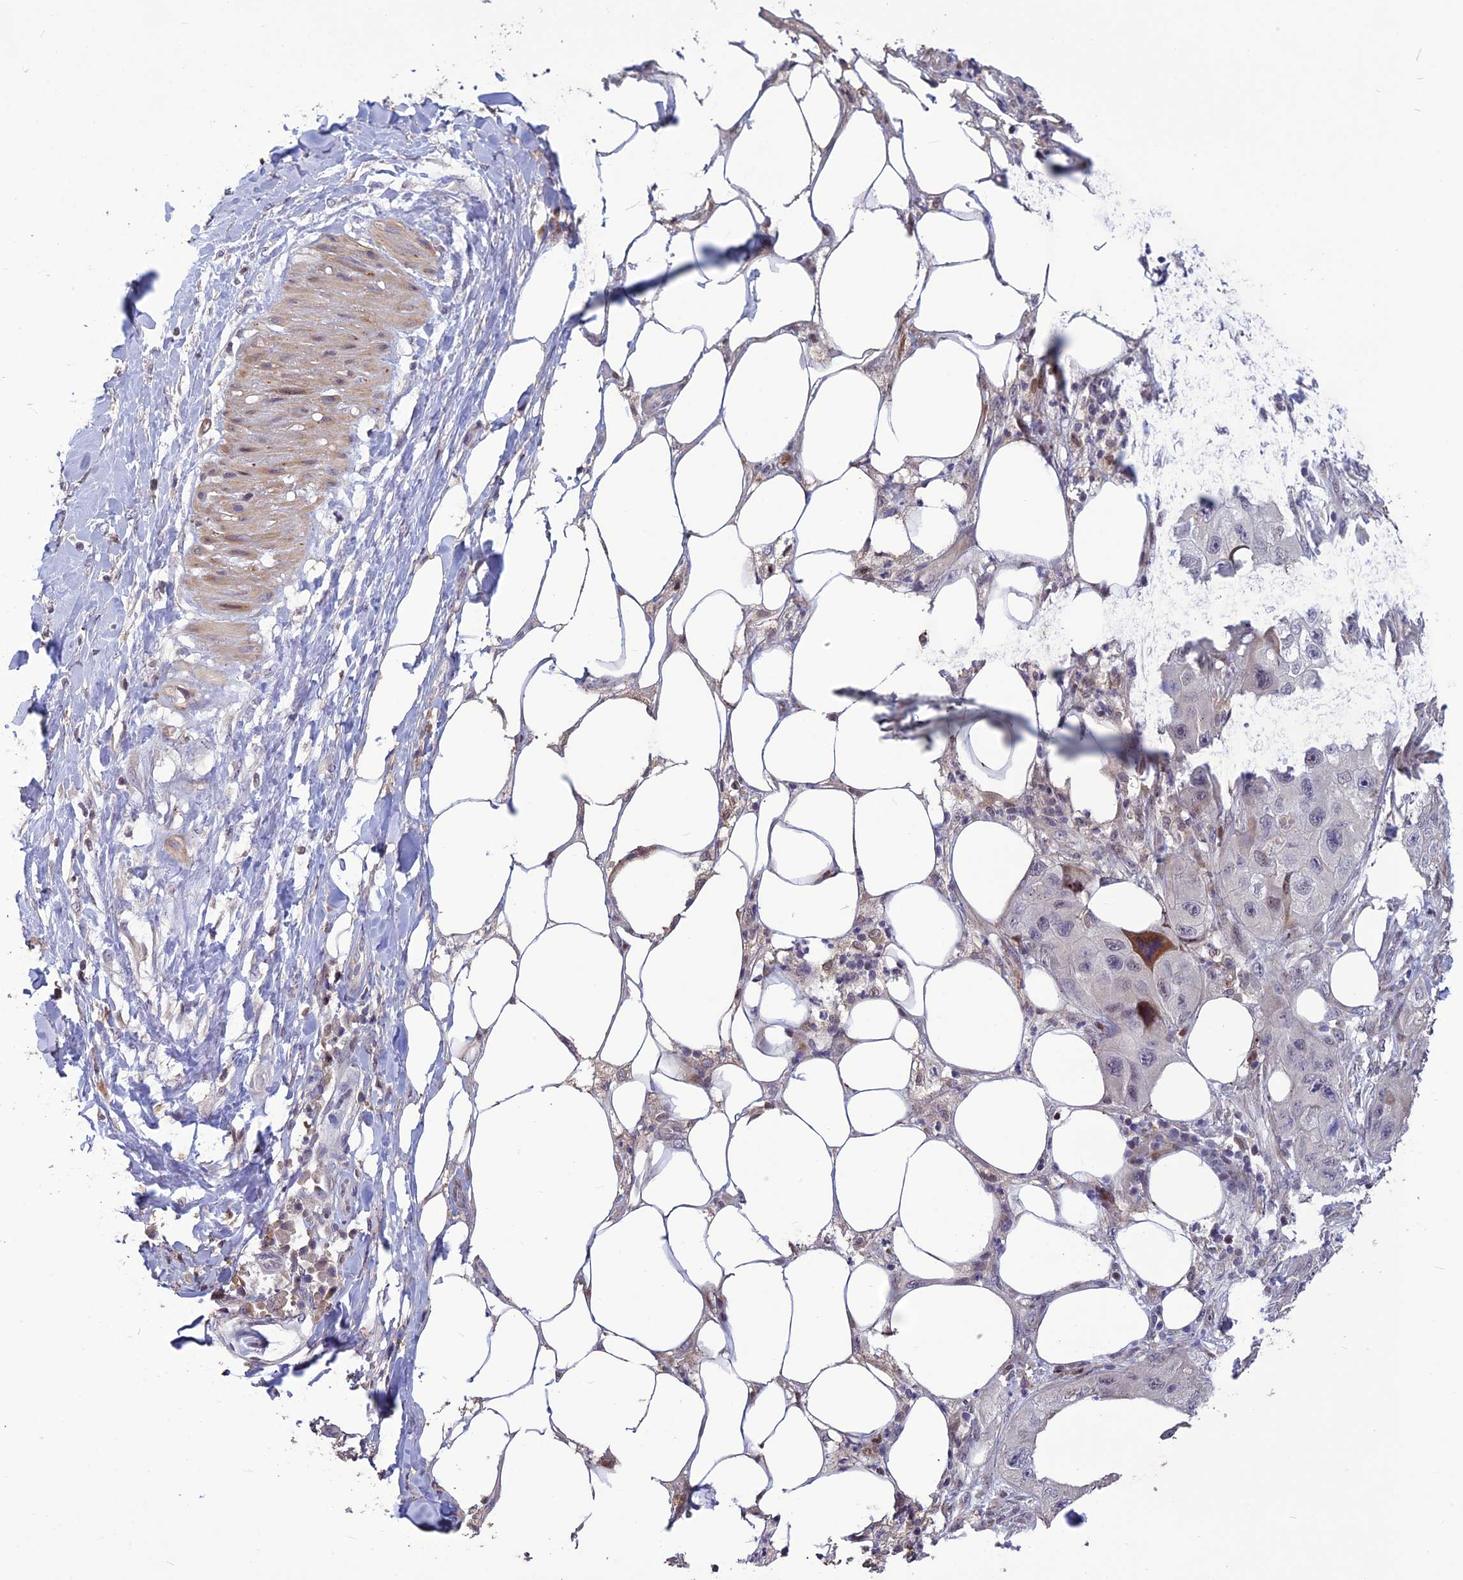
{"staining": {"intensity": "negative", "quantity": "none", "location": "none"}, "tissue": "skin cancer", "cell_type": "Tumor cells", "image_type": "cancer", "snomed": [{"axis": "morphology", "description": "Squamous cell carcinoma, NOS"}, {"axis": "topography", "description": "Skin"}, {"axis": "topography", "description": "Subcutis"}], "caption": "Micrograph shows no significant protein staining in tumor cells of skin cancer. (DAB immunohistochemistry (IHC) visualized using brightfield microscopy, high magnification).", "gene": "SPG21", "patient": {"sex": "male", "age": 73}}